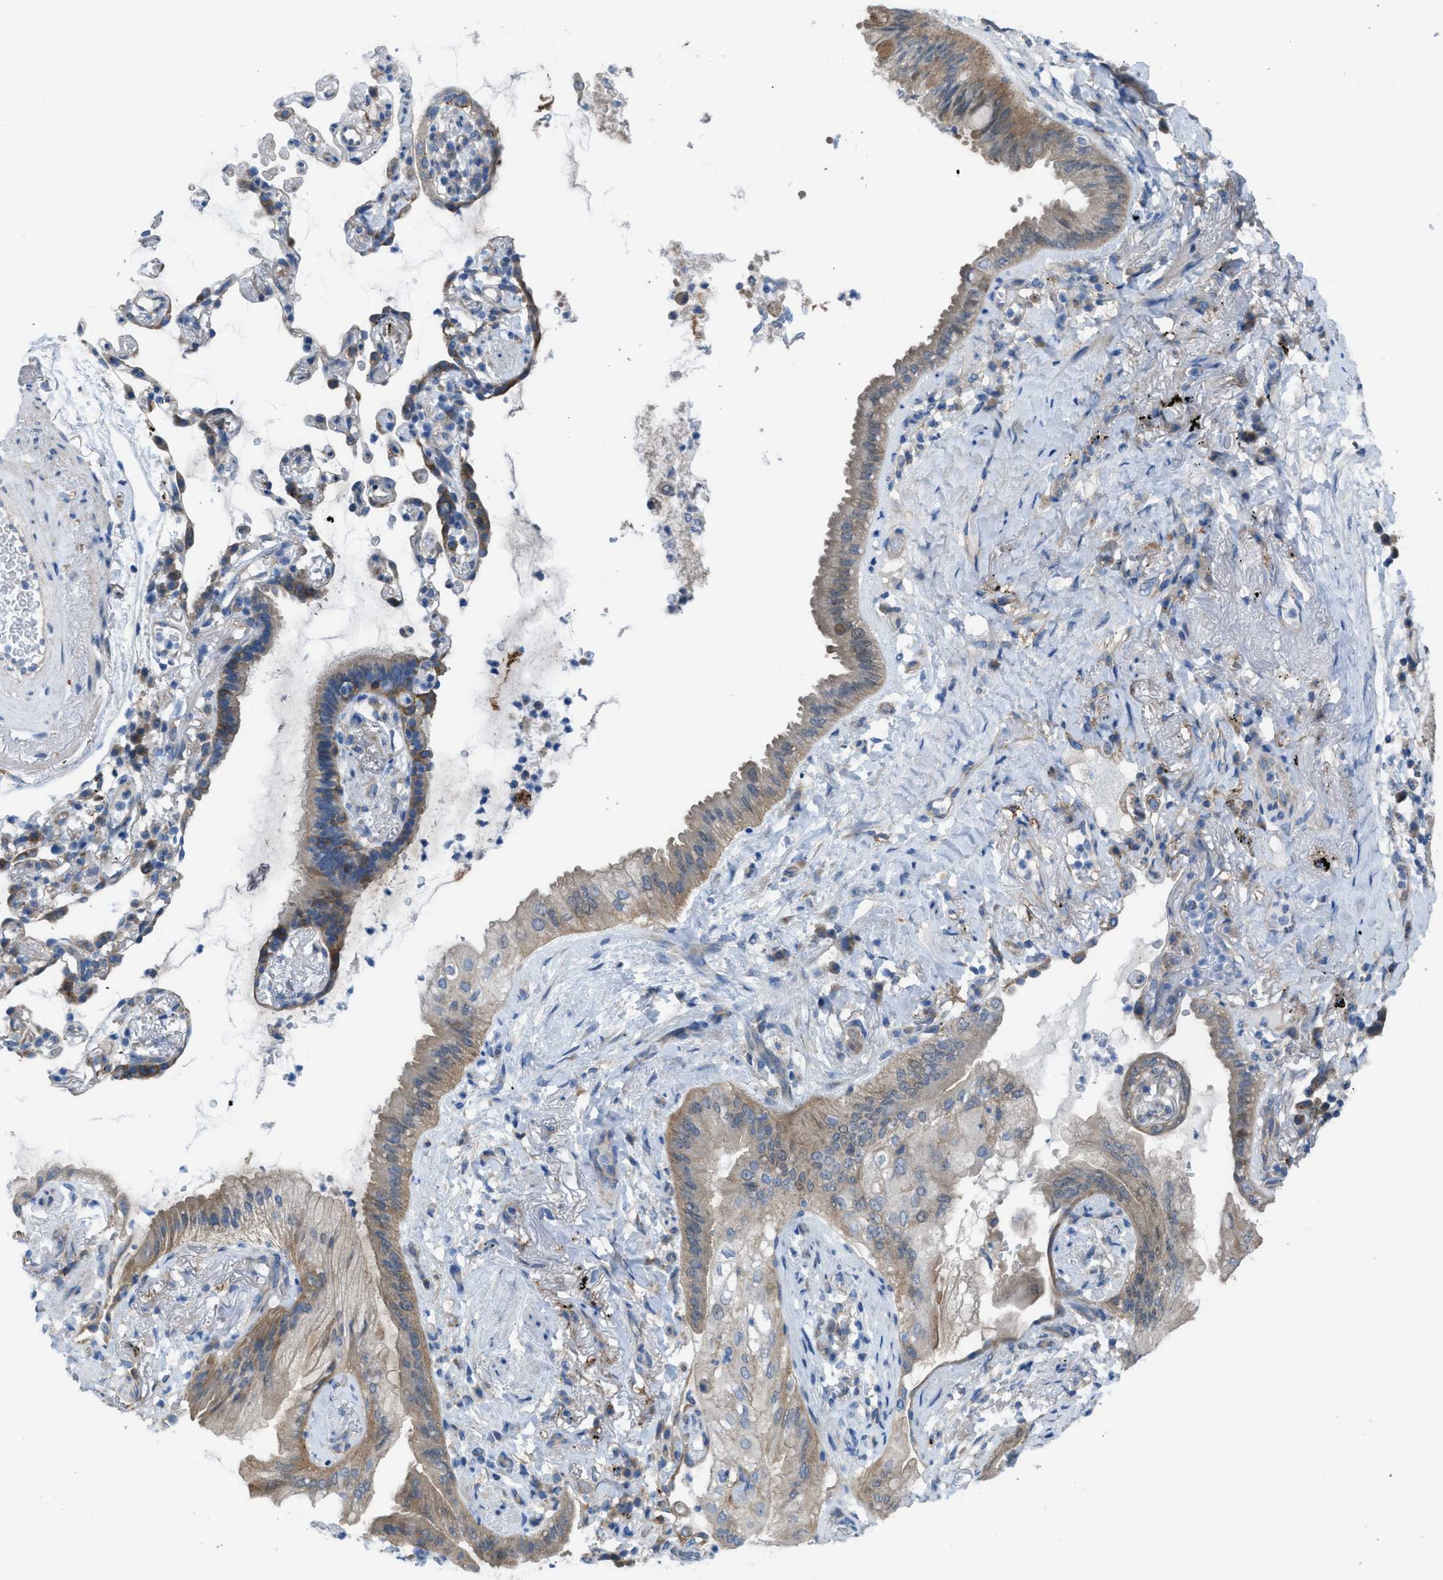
{"staining": {"intensity": "moderate", "quantity": ">75%", "location": "cytoplasmic/membranous"}, "tissue": "lung cancer", "cell_type": "Tumor cells", "image_type": "cancer", "snomed": [{"axis": "morphology", "description": "Normal tissue, NOS"}, {"axis": "morphology", "description": "Adenocarcinoma, NOS"}, {"axis": "topography", "description": "Bronchus"}, {"axis": "topography", "description": "Lung"}], "caption": "Moderate cytoplasmic/membranous positivity is appreciated in approximately >75% of tumor cells in lung cancer.", "gene": "EGFR", "patient": {"sex": "female", "age": 70}}